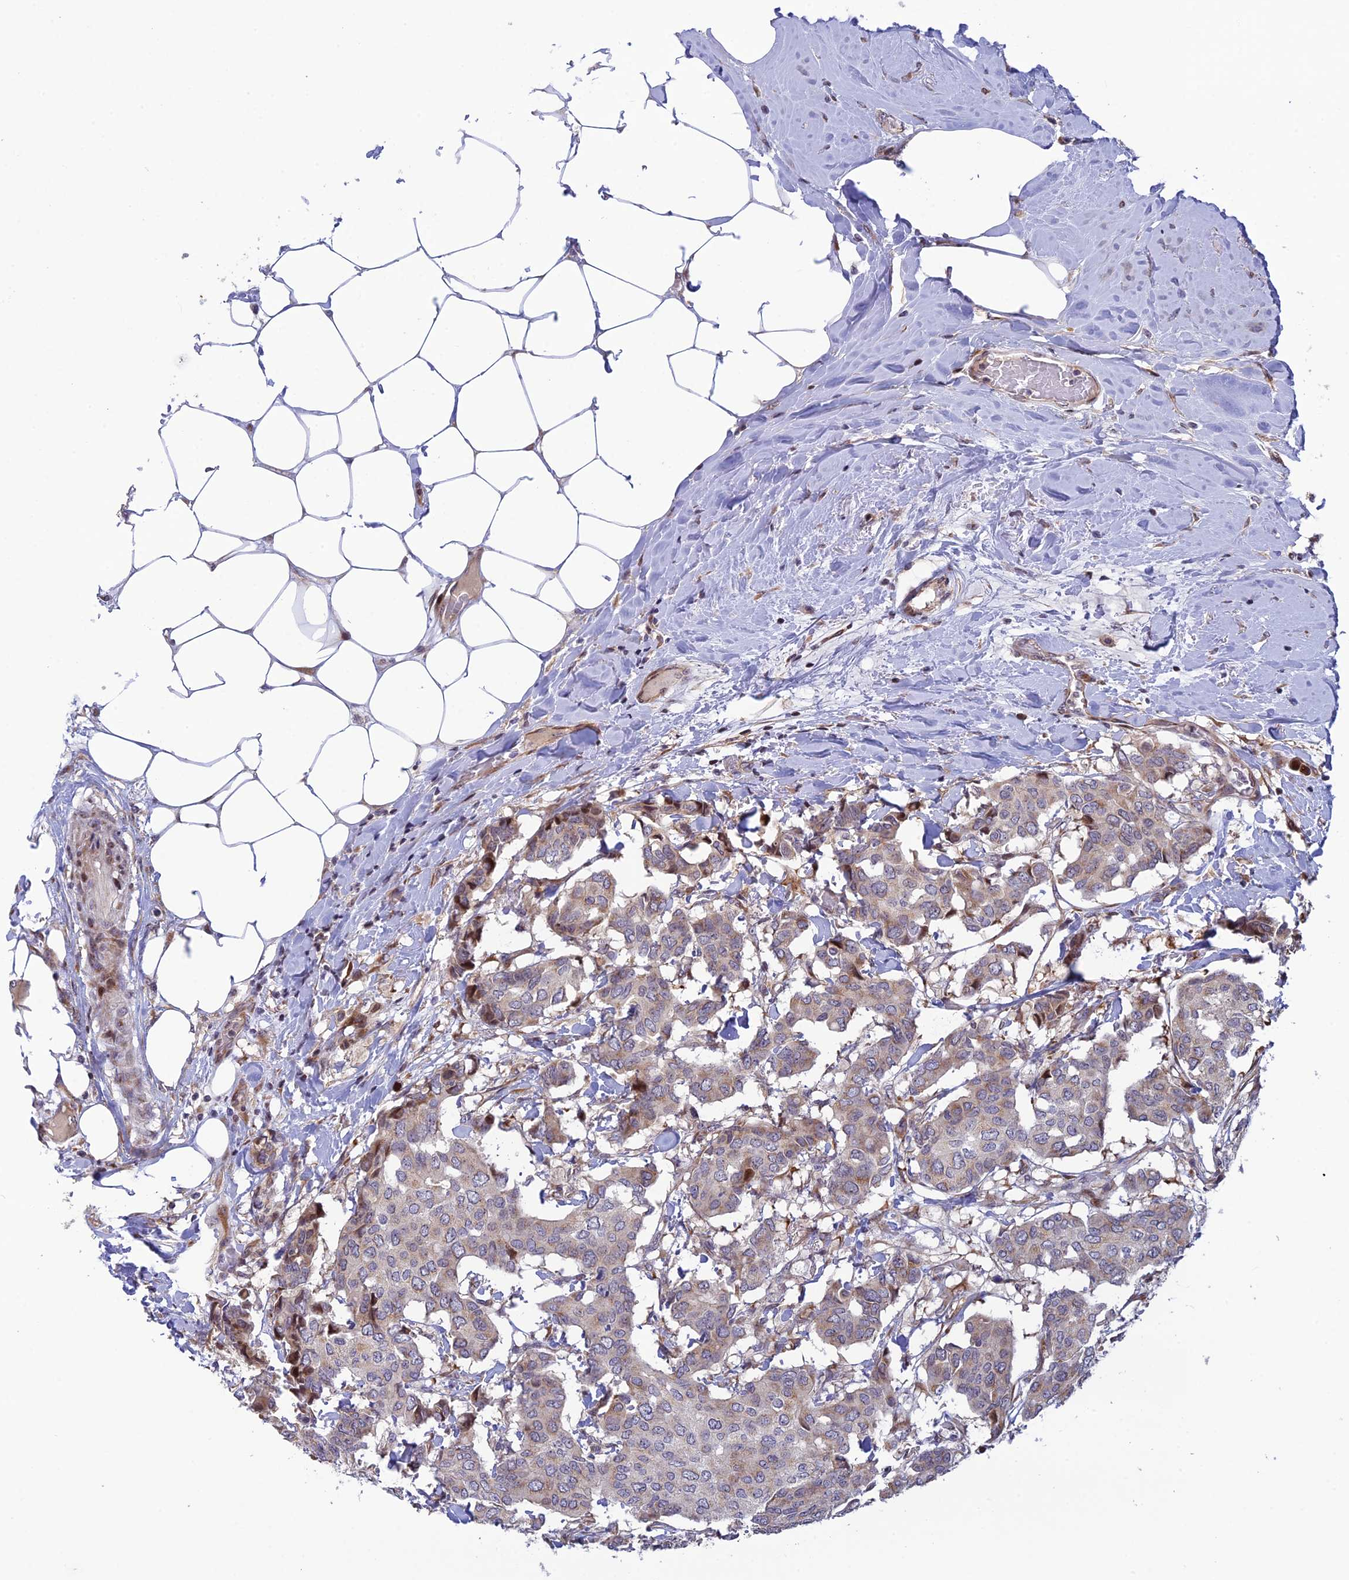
{"staining": {"intensity": "moderate", "quantity": "<25%", "location": "cytoplasmic/membranous"}, "tissue": "breast cancer", "cell_type": "Tumor cells", "image_type": "cancer", "snomed": [{"axis": "morphology", "description": "Duct carcinoma"}, {"axis": "topography", "description": "Breast"}], "caption": "The micrograph demonstrates a brown stain indicating the presence of a protein in the cytoplasmic/membranous of tumor cells in breast intraductal carcinoma.", "gene": "SMIM7", "patient": {"sex": "female", "age": 75}}